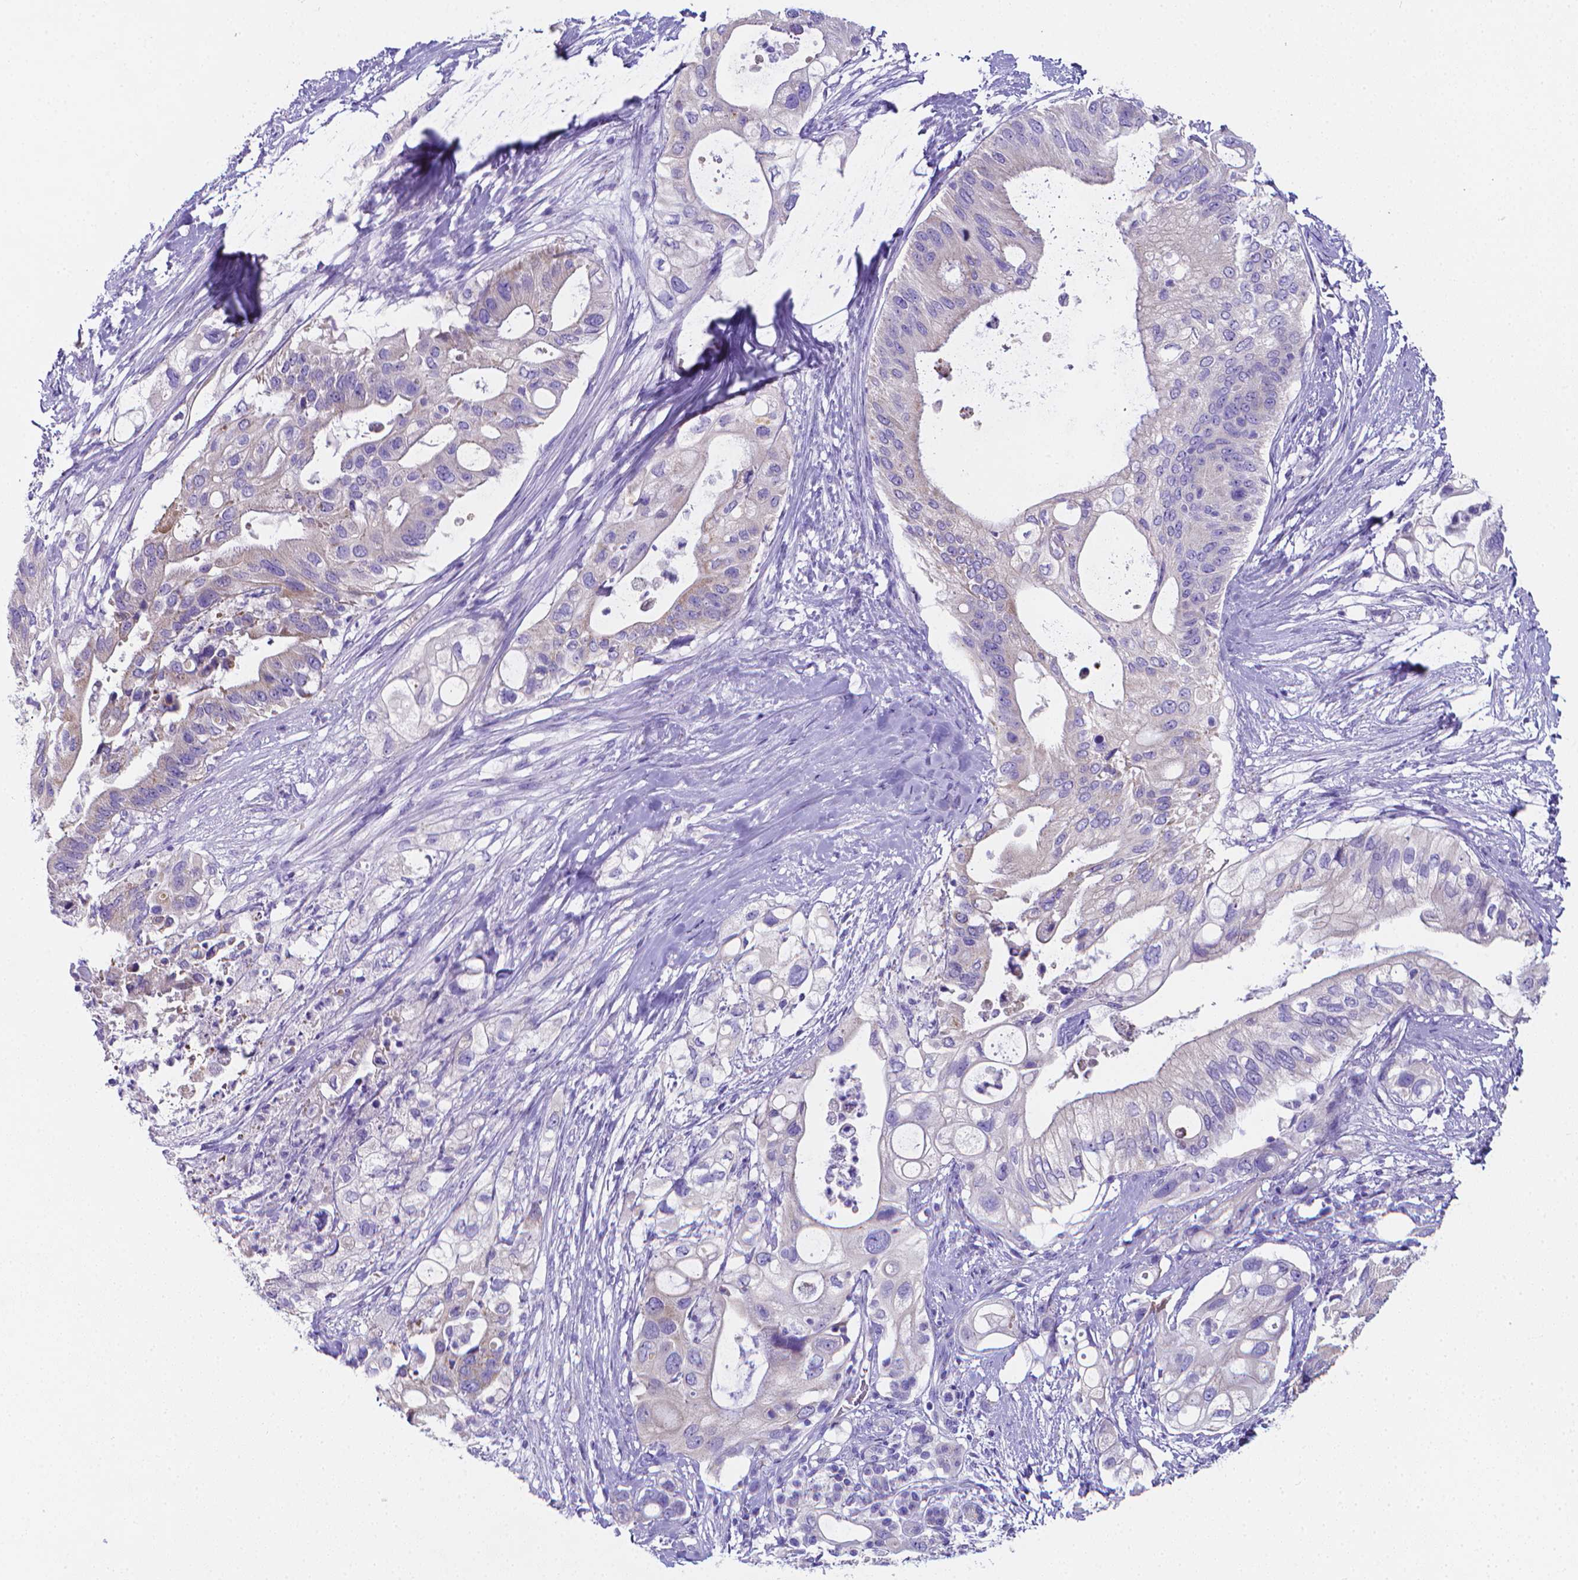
{"staining": {"intensity": "negative", "quantity": "none", "location": "none"}, "tissue": "pancreatic cancer", "cell_type": "Tumor cells", "image_type": "cancer", "snomed": [{"axis": "morphology", "description": "Adenocarcinoma, NOS"}, {"axis": "topography", "description": "Pancreas"}], "caption": "This micrograph is of pancreatic adenocarcinoma stained with immunohistochemistry to label a protein in brown with the nuclei are counter-stained blue. There is no expression in tumor cells.", "gene": "LRRC73", "patient": {"sex": "female", "age": 72}}